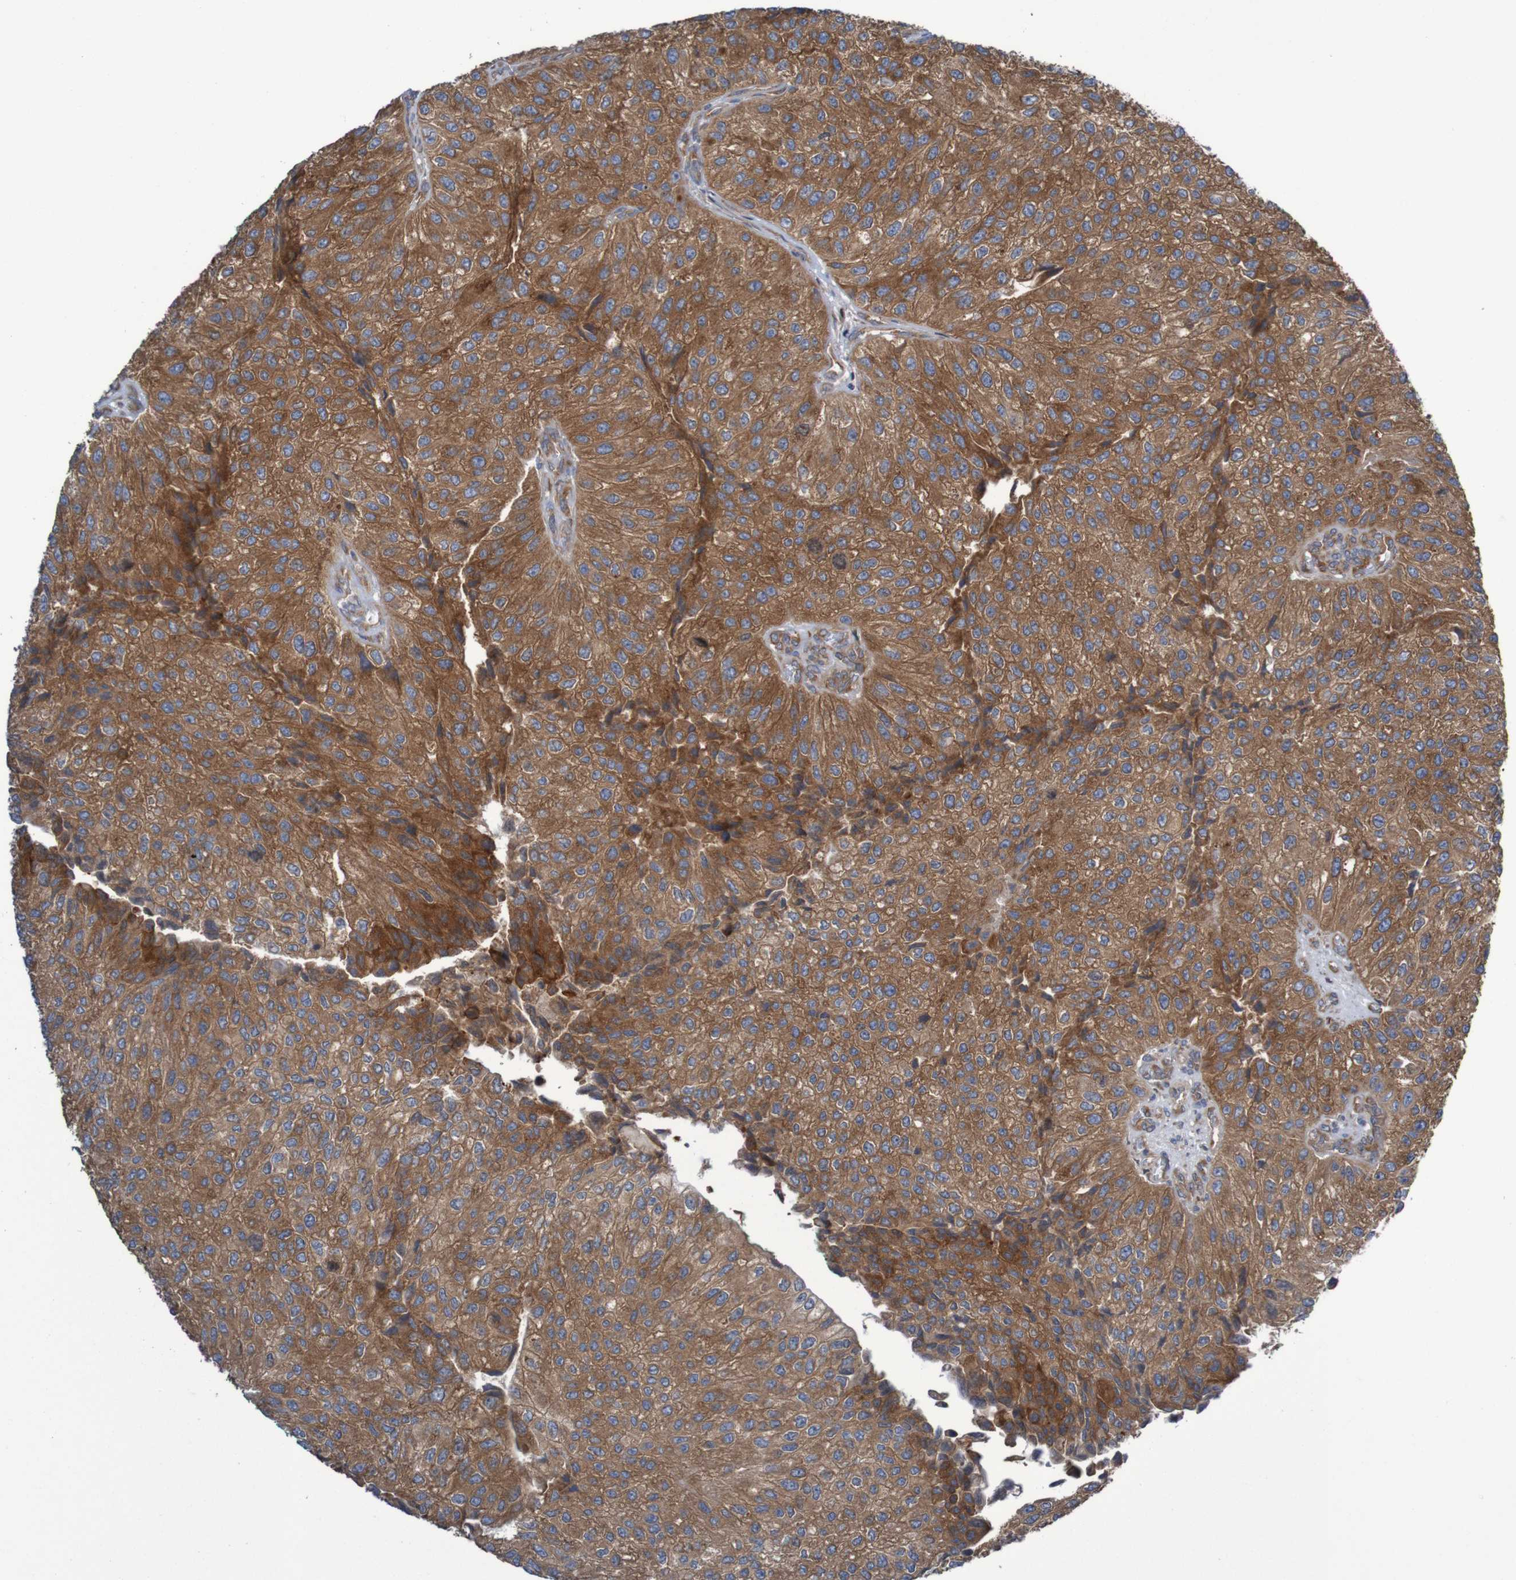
{"staining": {"intensity": "strong", "quantity": ">75%", "location": "cytoplasmic/membranous"}, "tissue": "urothelial cancer", "cell_type": "Tumor cells", "image_type": "cancer", "snomed": [{"axis": "morphology", "description": "Urothelial carcinoma, High grade"}, {"axis": "topography", "description": "Kidney"}, {"axis": "topography", "description": "Urinary bladder"}], "caption": "About >75% of tumor cells in human urothelial cancer show strong cytoplasmic/membranous protein expression as visualized by brown immunohistochemical staining.", "gene": "LRRC47", "patient": {"sex": "male", "age": 77}}